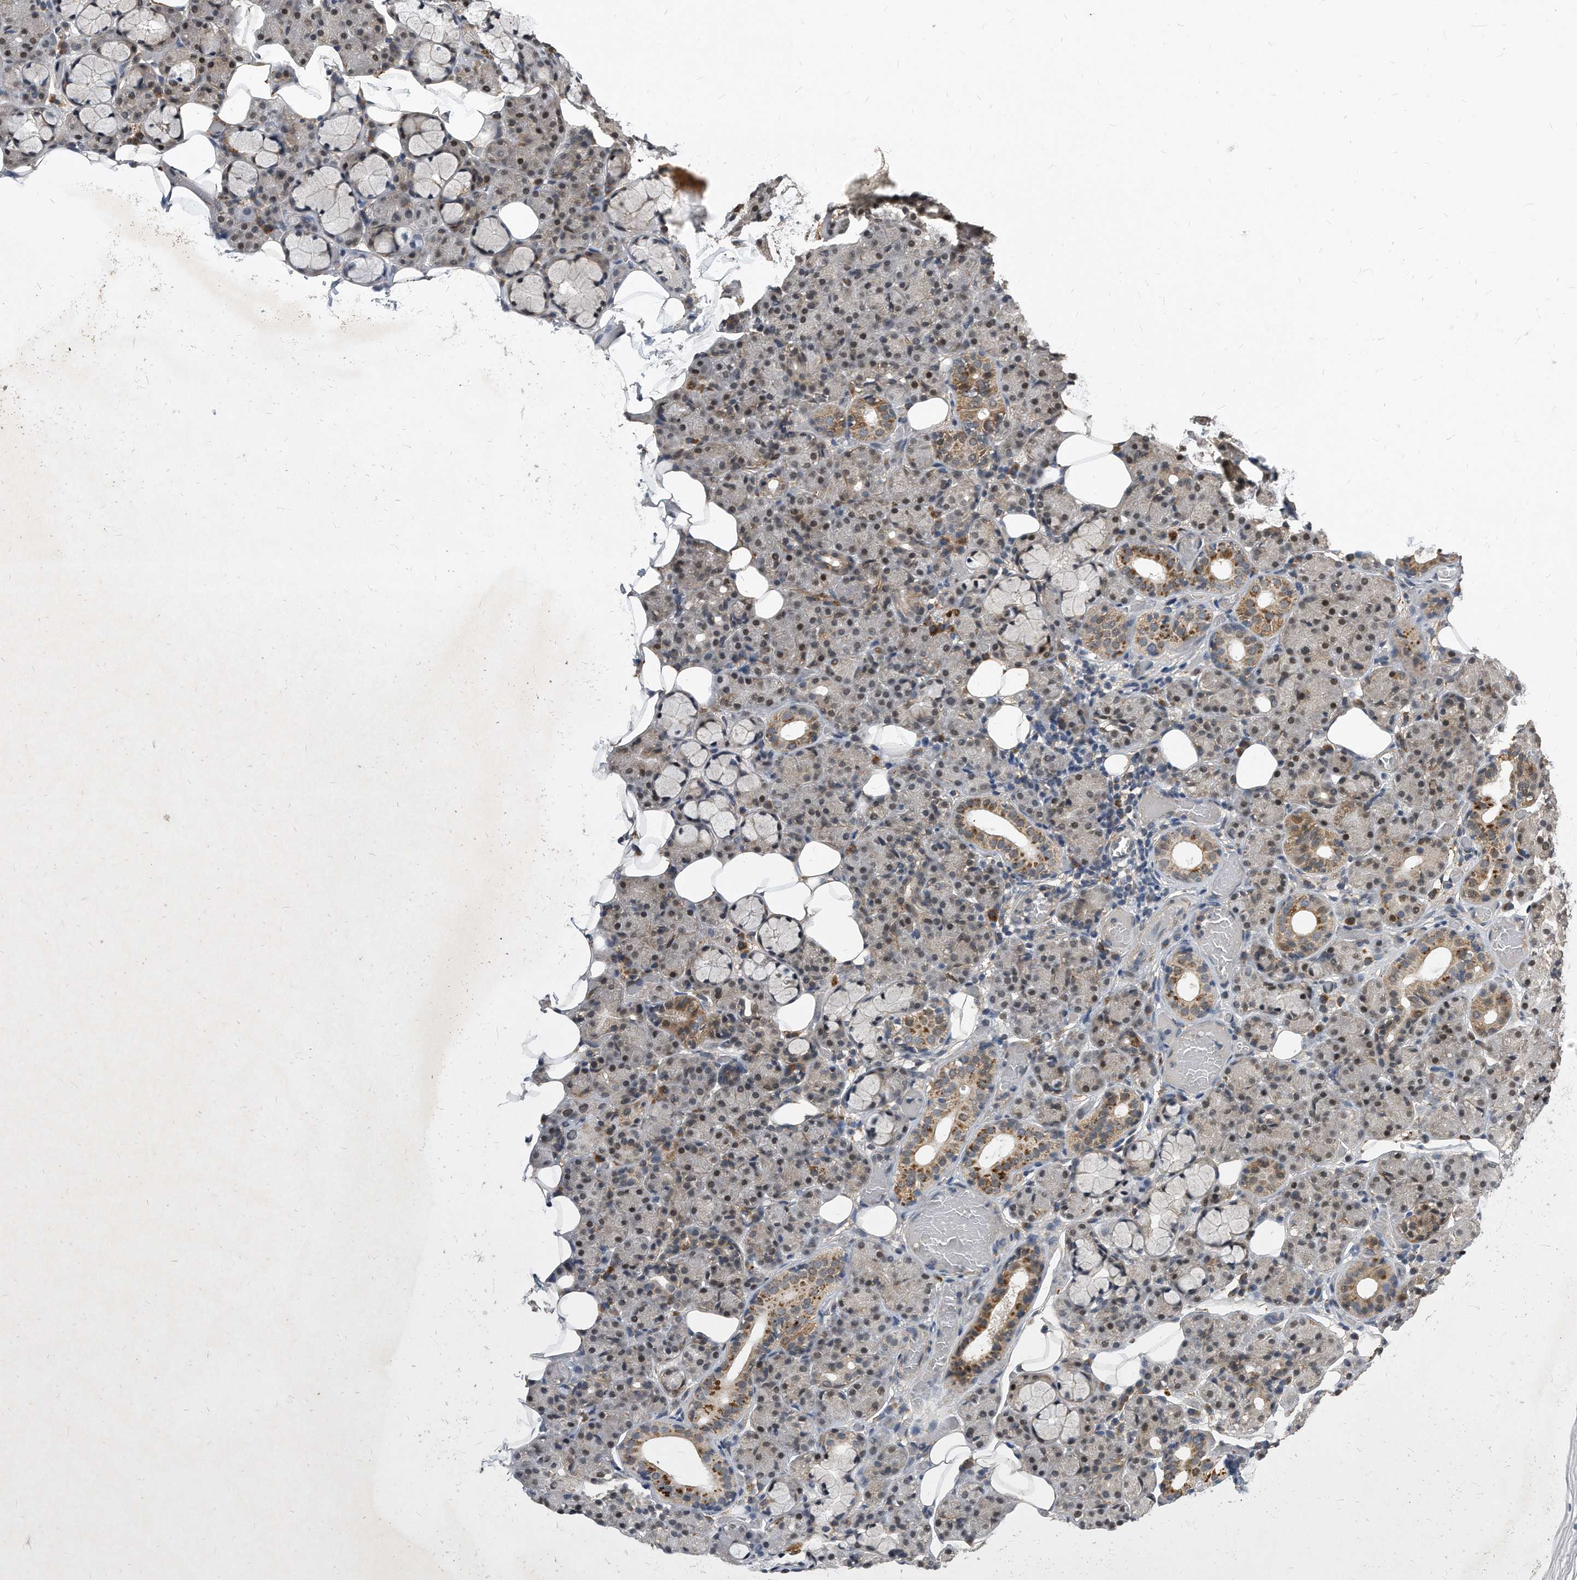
{"staining": {"intensity": "moderate", "quantity": "25%-75%", "location": "cytoplasmic/membranous,nuclear"}, "tissue": "salivary gland", "cell_type": "Glandular cells", "image_type": "normal", "snomed": [{"axis": "morphology", "description": "Normal tissue, NOS"}, {"axis": "topography", "description": "Salivary gland"}], "caption": "Immunohistochemistry (DAB (3,3'-diaminobenzidine)) staining of normal salivary gland reveals moderate cytoplasmic/membranous,nuclear protein staining in about 25%-75% of glandular cells. (brown staining indicates protein expression, while blue staining denotes nuclei).", "gene": "SOBP", "patient": {"sex": "male", "age": 63}}